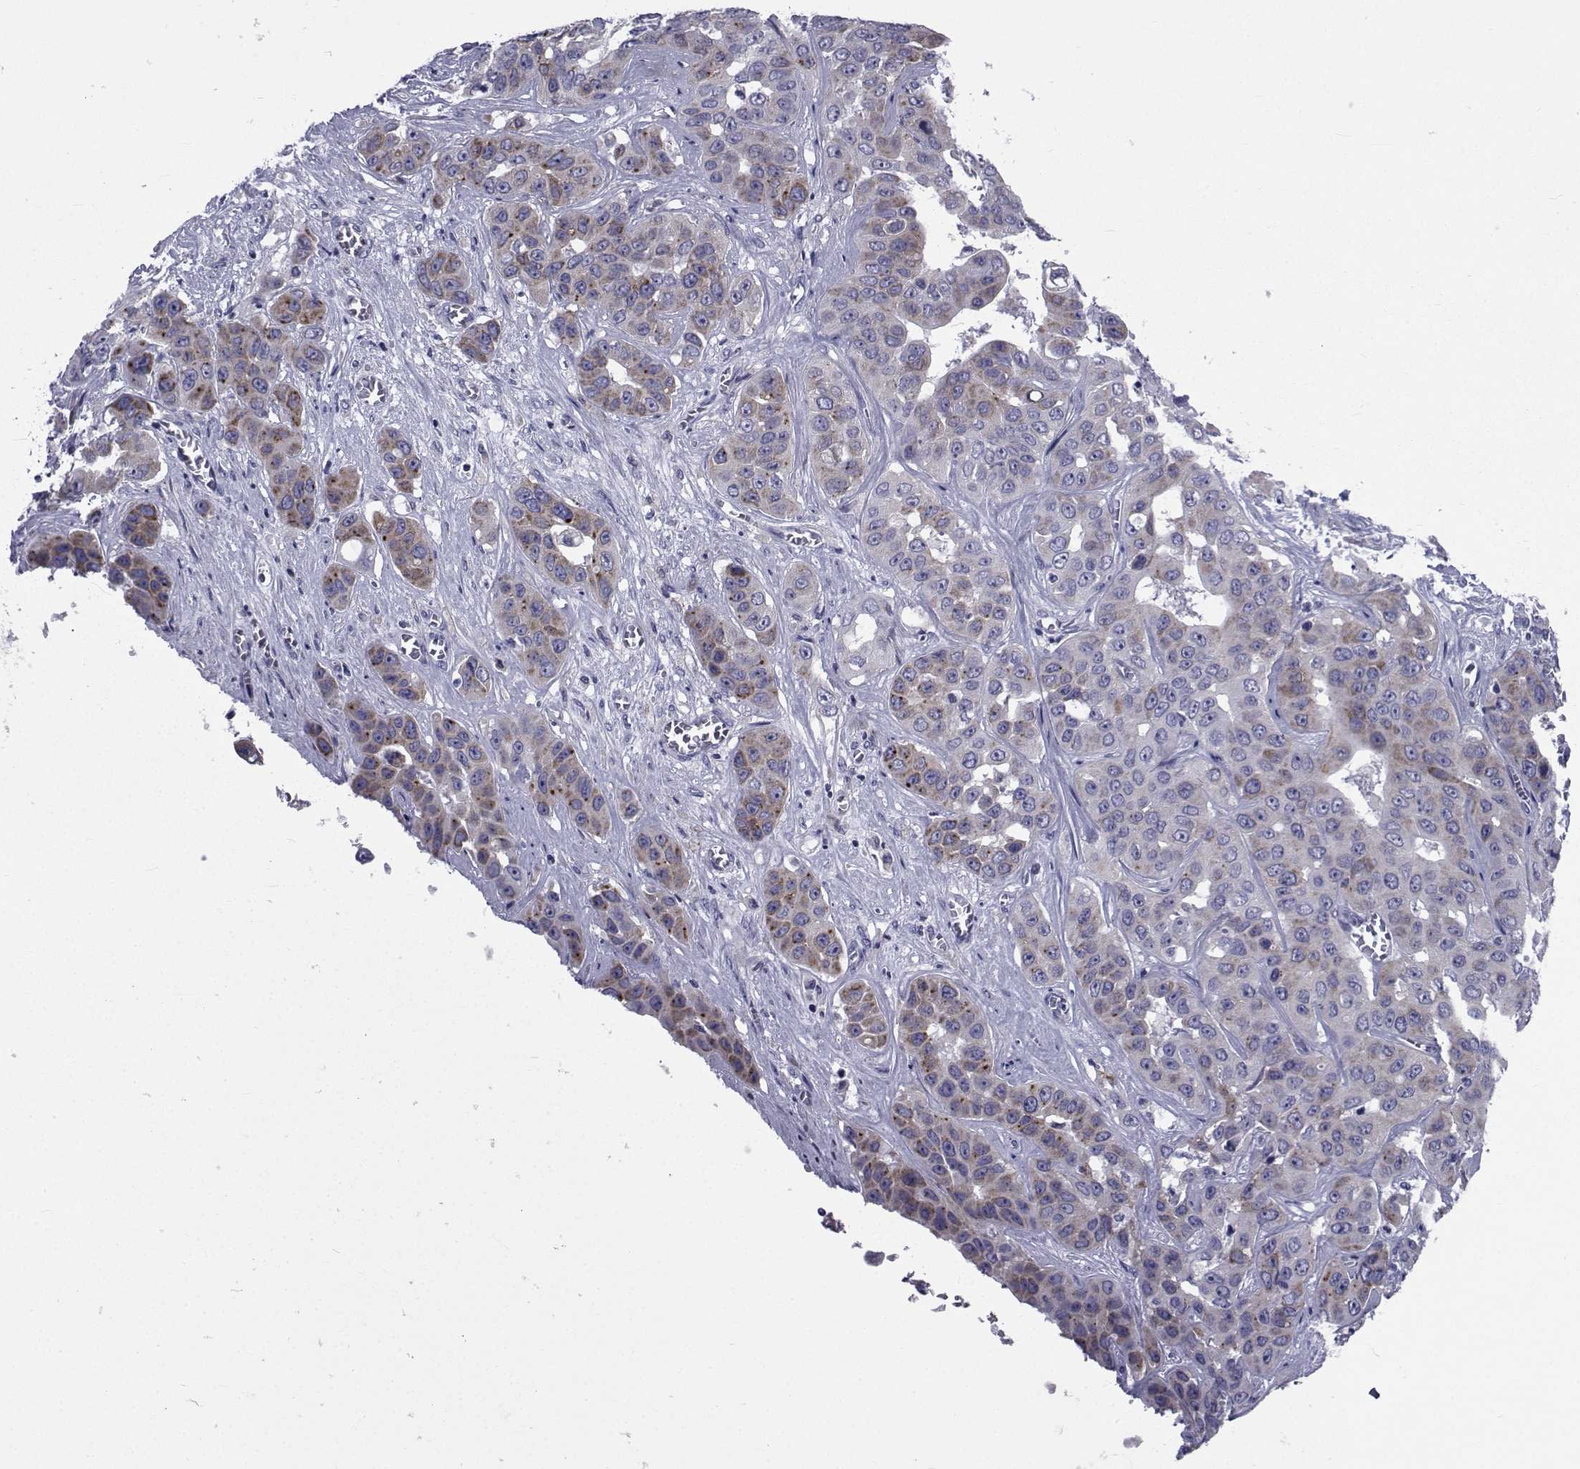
{"staining": {"intensity": "moderate", "quantity": "25%-75%", "location": "cytoplasmic/membranous"}, "tissue": "liver cancer", "cell_type": "Tumor cells", "image_type": "cancer", "snomed": [{"axis": "morphology", "description": "Cholangiocarcinoma"}, {"axis": "topography", "description": "Liver"}], "caption": "Human liver cholangiocarcinoma stained for a protein (brown) demonstrates moderate cytoplasmic/membranous positive staining in about 25%-75% of tumor cells.", "gene": "ROPN1", "patient": {"sex": "female", "age": 52}}